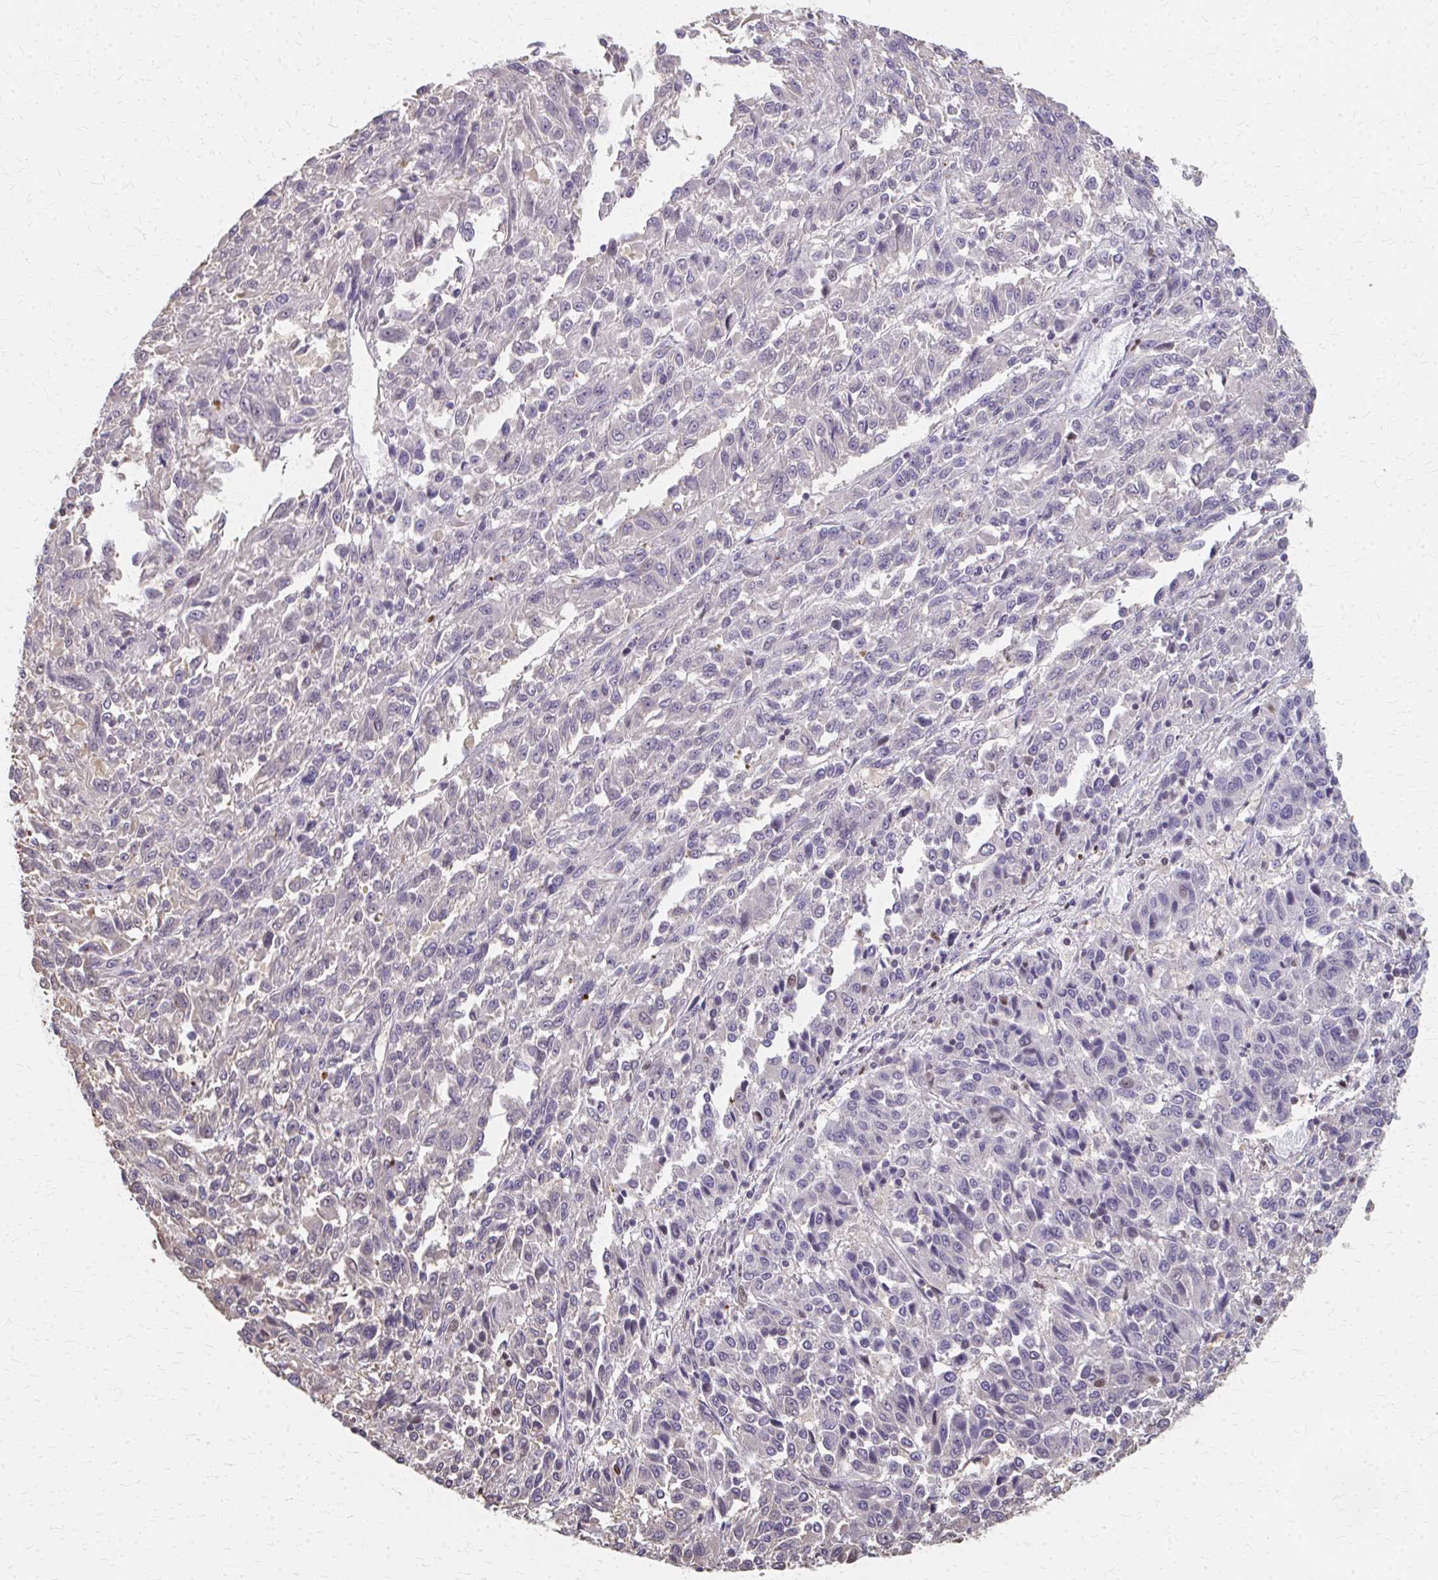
{"staining": {"intensity": "negative", "quantity": "none", "location": "none"}, "tissue": "melanoma", "cell_type": "Tumor cells", "image_type": "cancer", "snomed": [{"axis": "morphology", "description": "Malignant melanoma, Metastatic site"}, {"axis": "topography", "description": "Lung"}], "caption": "This is an immunohistochemistry (IHC) histopathology image of human malignant melanoma (metastatic site). There is no expression in tumor cells.", "gene": "RABGAP1L", "patient": {"sex": "male", "age": 64}}